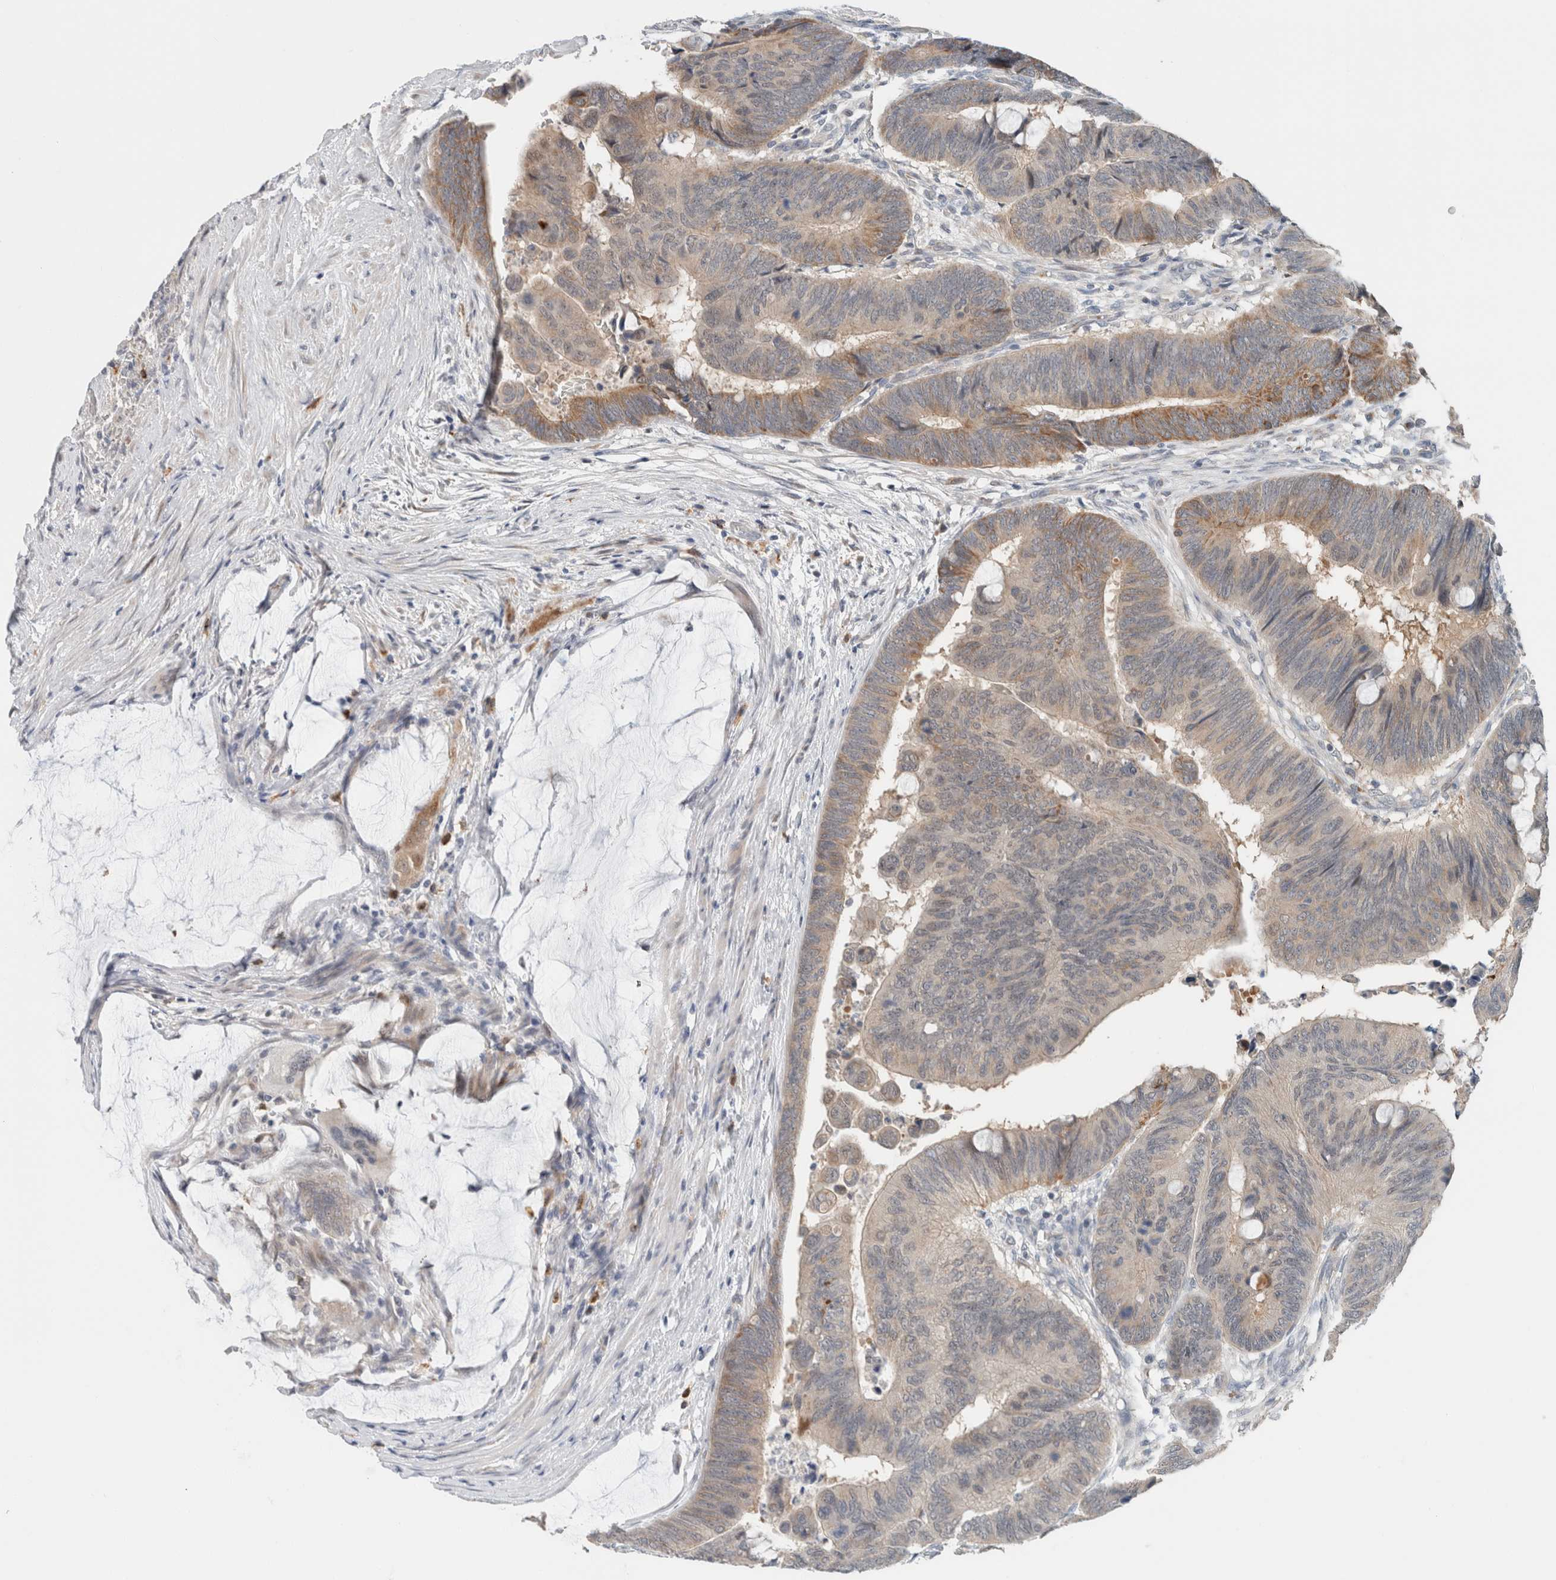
{"staining": {"intensity": "moderate", "quantity": "25%-75%", "location": "cytoplasmic/membranous"}, "tissue": "colorectal cancer", "cell_type": "Tumor cells", "image_type": "cancer", "snomed": [{"axis": "morphology", "description": "Normal tissue, NOS"}, {"axis": "morphology", "description": "Adenocarcinoma, NOS"}, {"axis": "topography", "description": "Rectum"}], "caption": "About 25%-75% of tumor cells in human adenocarcinoma (colorectal) reveal moderate cytoplasmic/membranous protein staining as visualized by brown immunohistochemical staining.", "gene": "CRAT", "patient": {"sex": "male", "age": 92}}